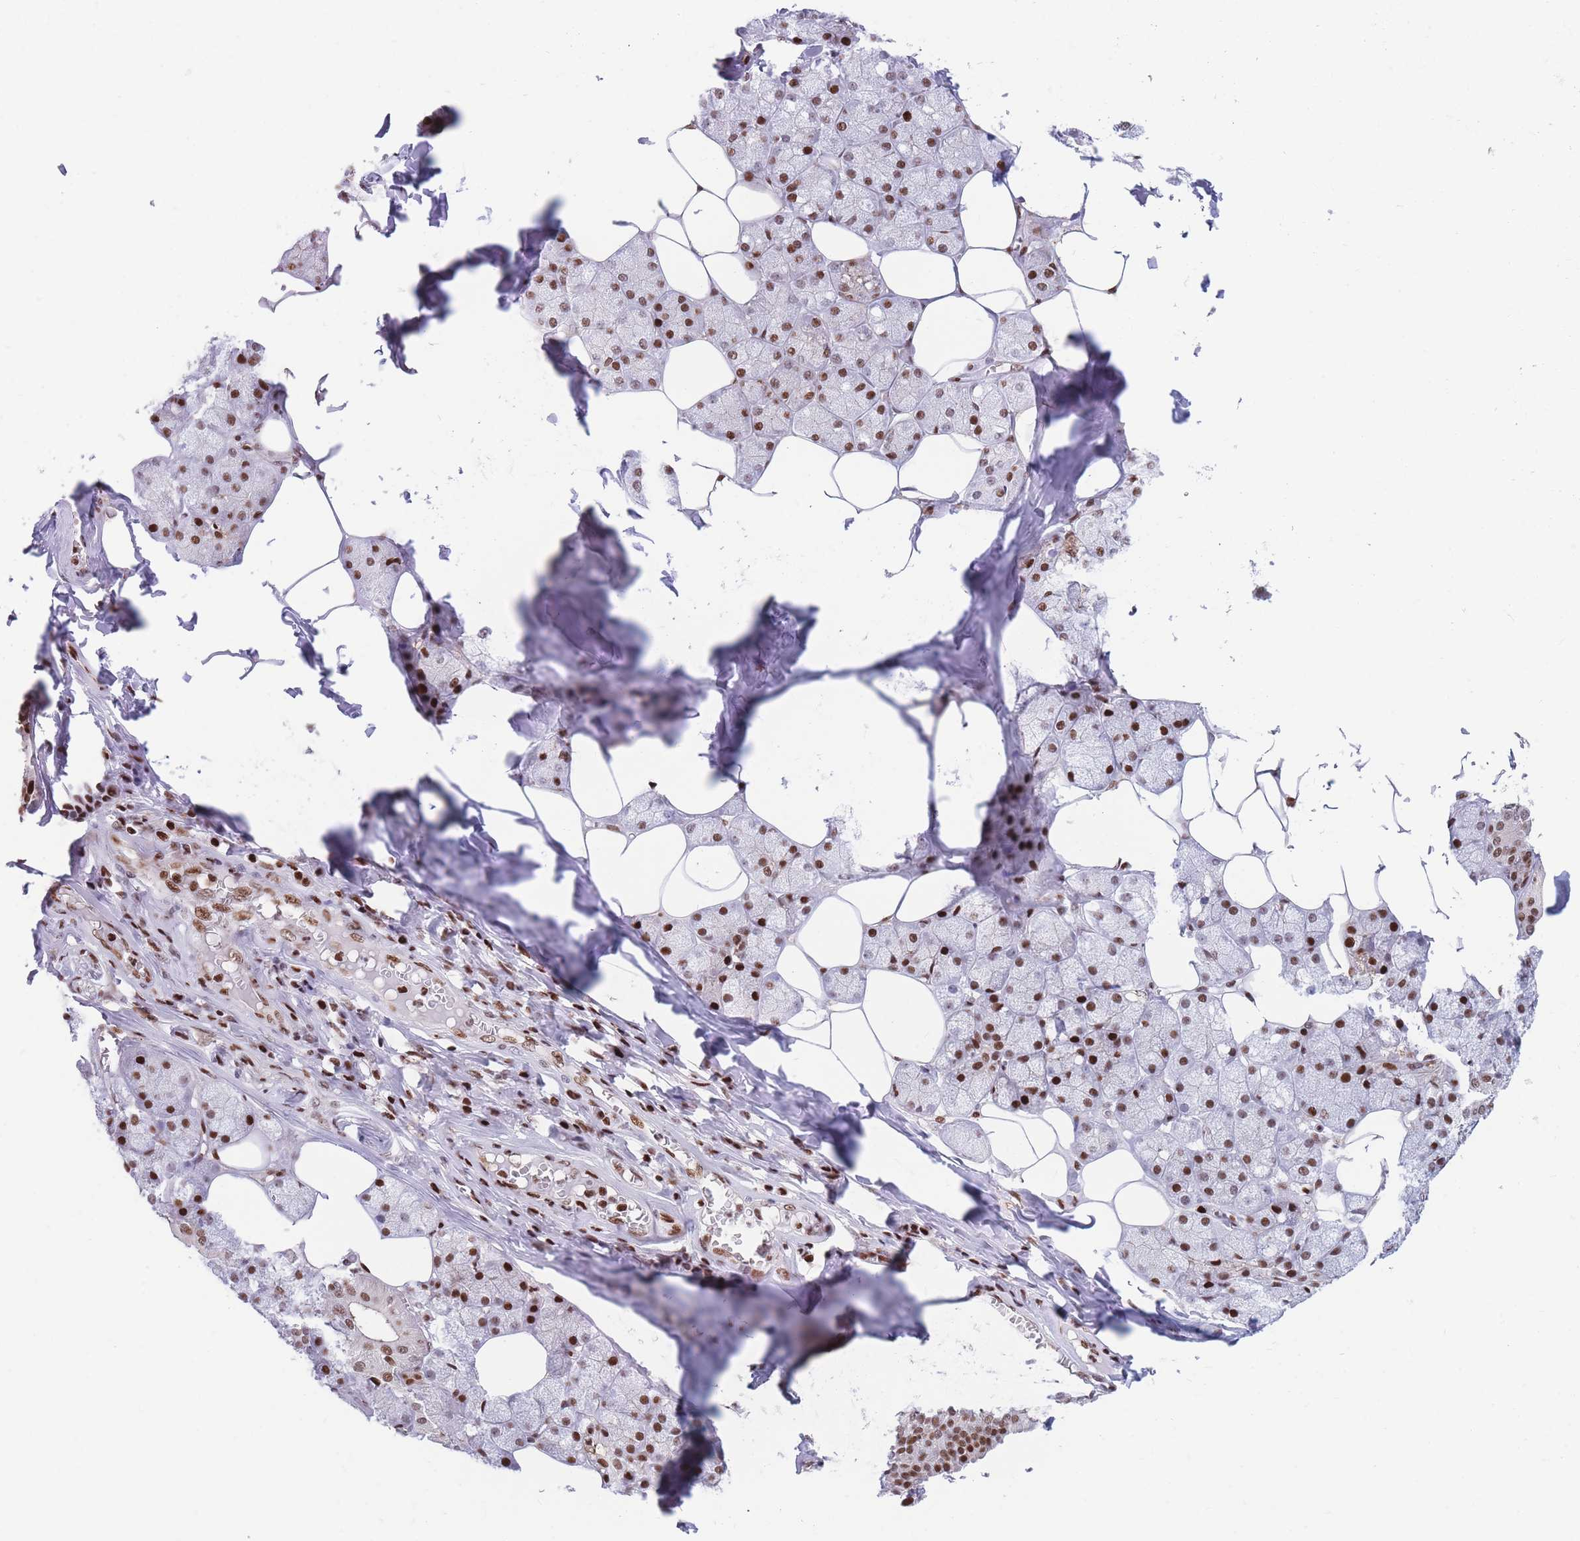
{"staining": {"intensity": "strong", "quantity": ">75%", "location": "nuclear"}, "tissue": "salivary gland", "cell_type": "Glandular cells", "image_type": "normal", "snomed": [{"axis": "morphology", "description": "Normal tissue, NOS"}, {"axis": "topography", "description": "Salivary gland"}], "caption": "Approximately >75% of glandular cells in benign salivary gland demonstrate strong nuclear protein staining as visualized by brown immunohistochemical staining.", "gene": "DNAJC3", "patient": {"sex": "male", "age": 62}}